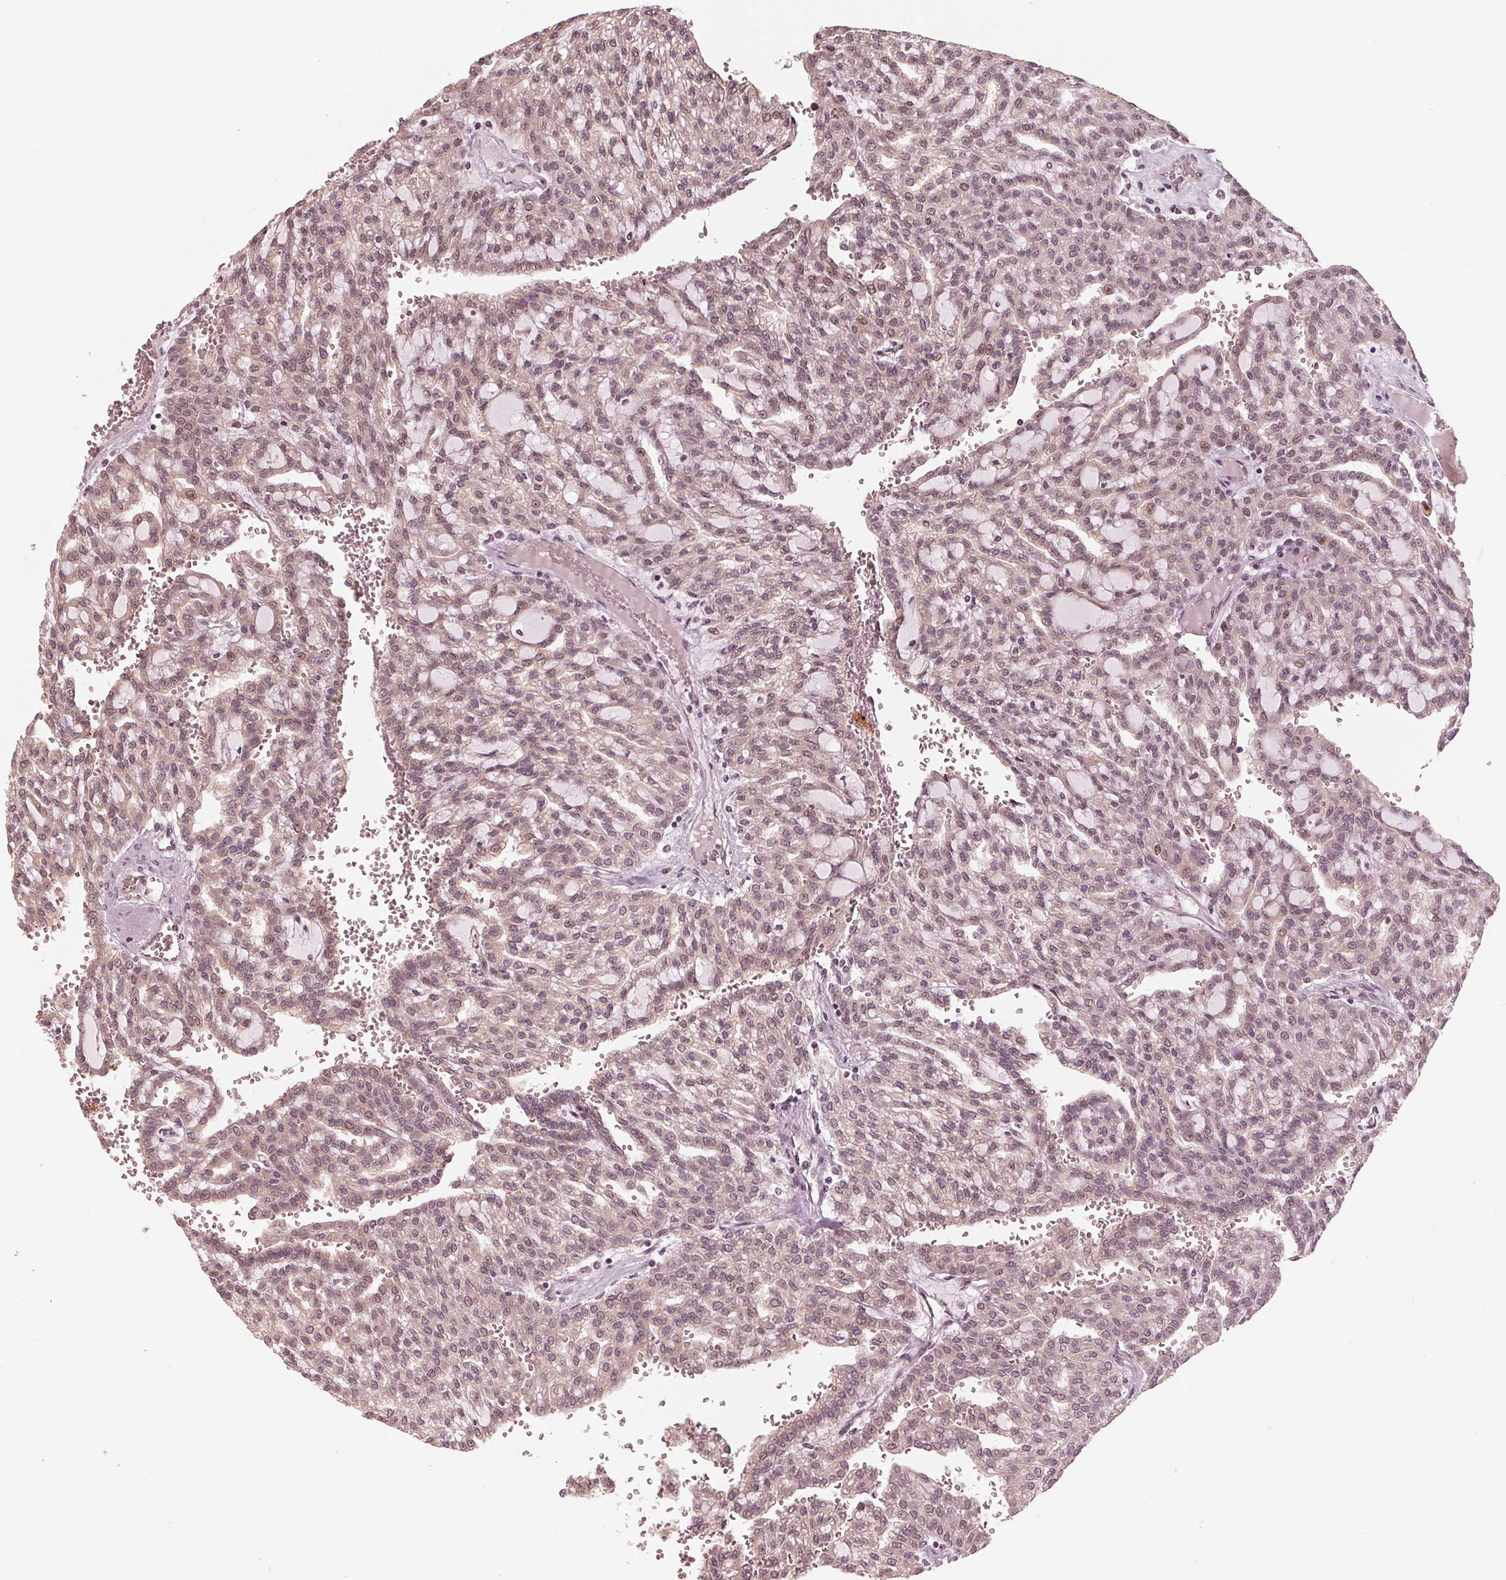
{"staining": {"intensity": "weak", "quantity": "<25%", "location": "nuclear"}, "tissue": "renal cancer", "cell_type": "Tumor cells", "image_type": "cancer", "snomed": [{"axis": "morphology", "description": "Adenocarcinoma, NOS"}, {"axis": "topography", "description": "Kidney"}], "caption": "High power microscopy image of an IHC image of renal cancer, revealing no significant expression in tumor cells.", "gene": "ZNF471", "patient": {"sex": "male", "age": 63}}